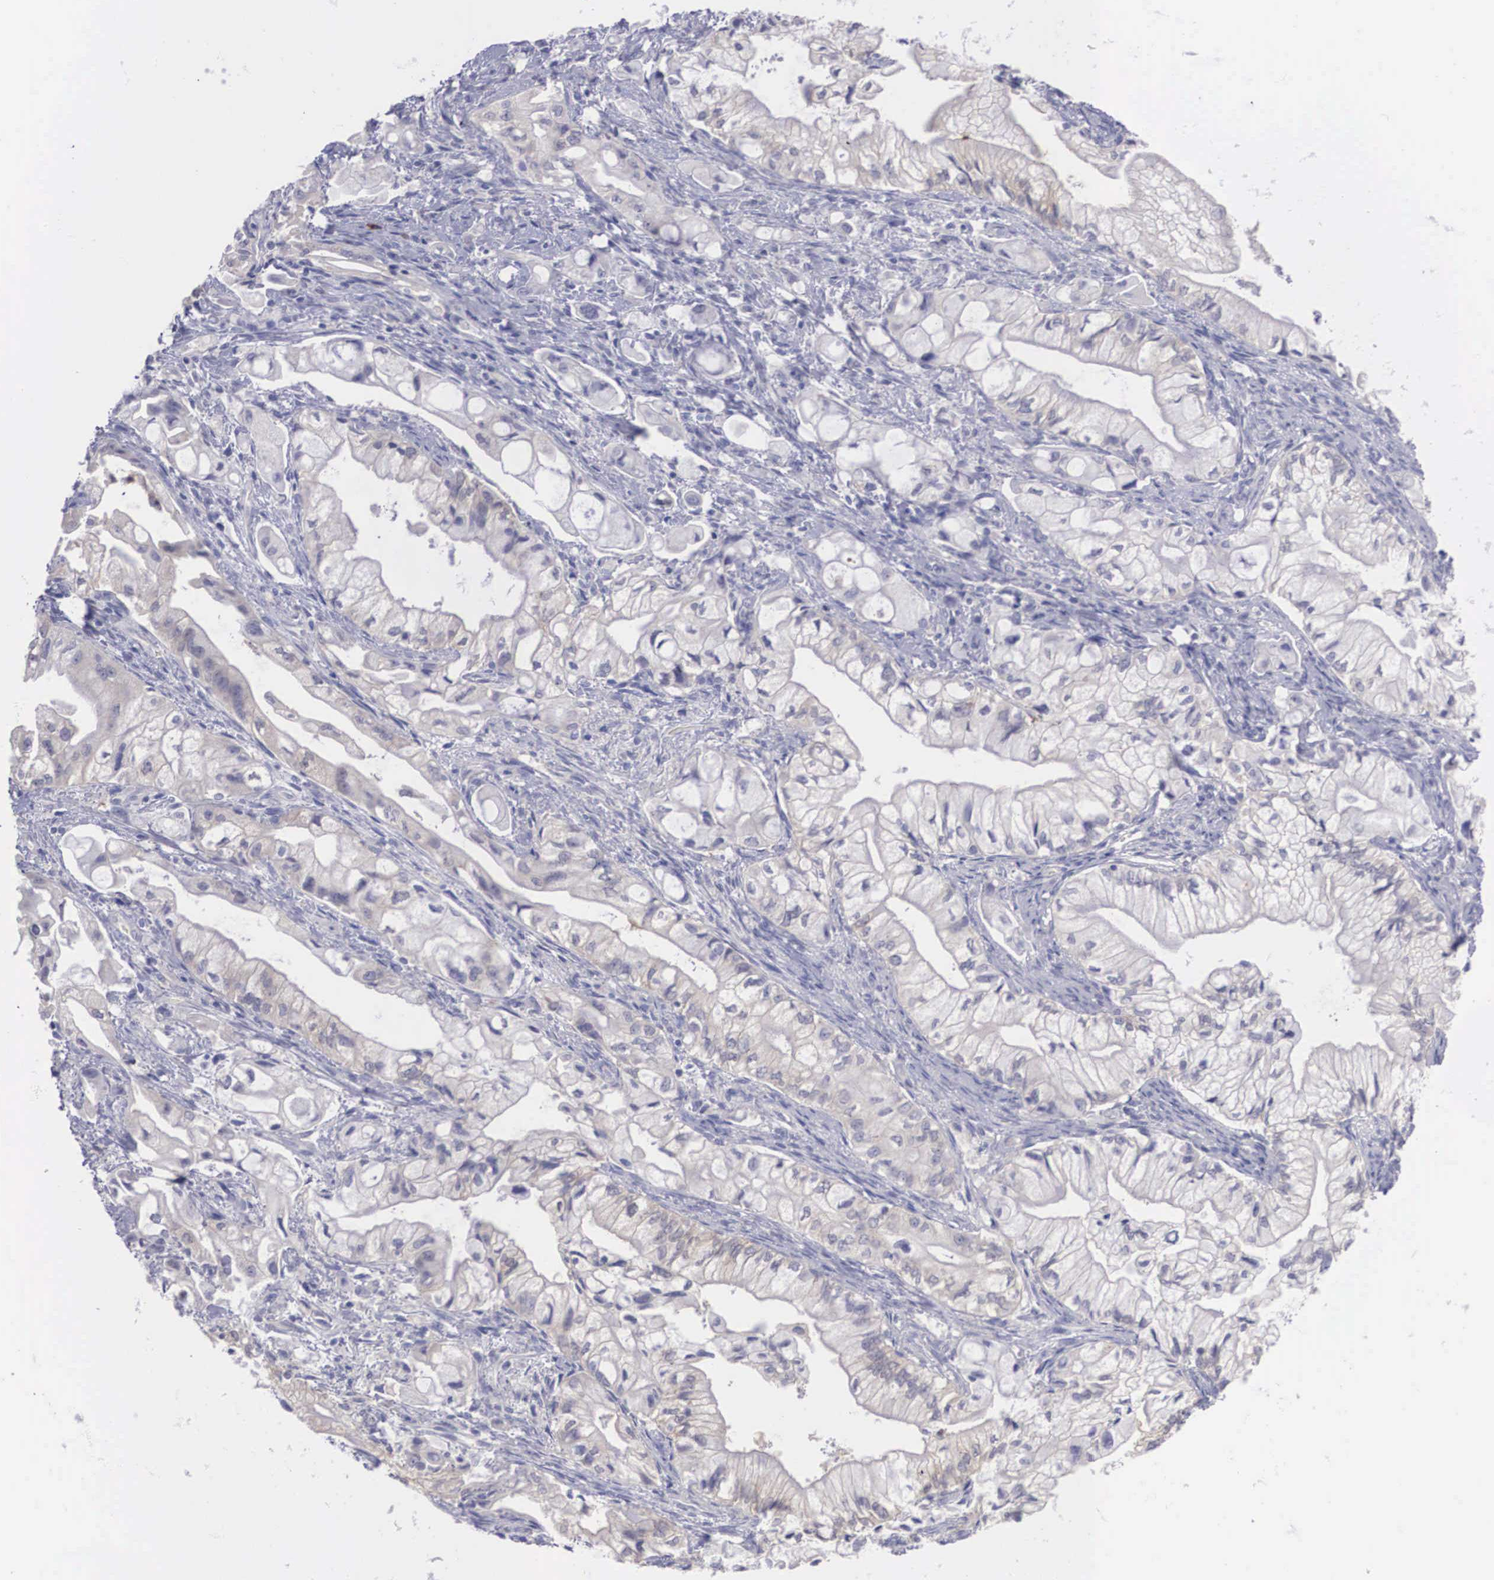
{"staining": {"intensity": "negative", "quantity": "none", "location": "none"}, "tissue": "pancreatic cancer", "cell_type": "Tumor cells", "image_type": "cancer", "snomed": [{"axis": "morphology", "description": "Adenocarcinoma, NOS"}, {"axis": "topography", "description": "Pancreas"}], "caption": "A high-resolution photomicrograph shows immunohistochemistry staining of pancreatic cancer, which exhibits no significant positivity in tumor cells.", "gene": "REPS2", "patient": {"sex": "male", "age": 79}}